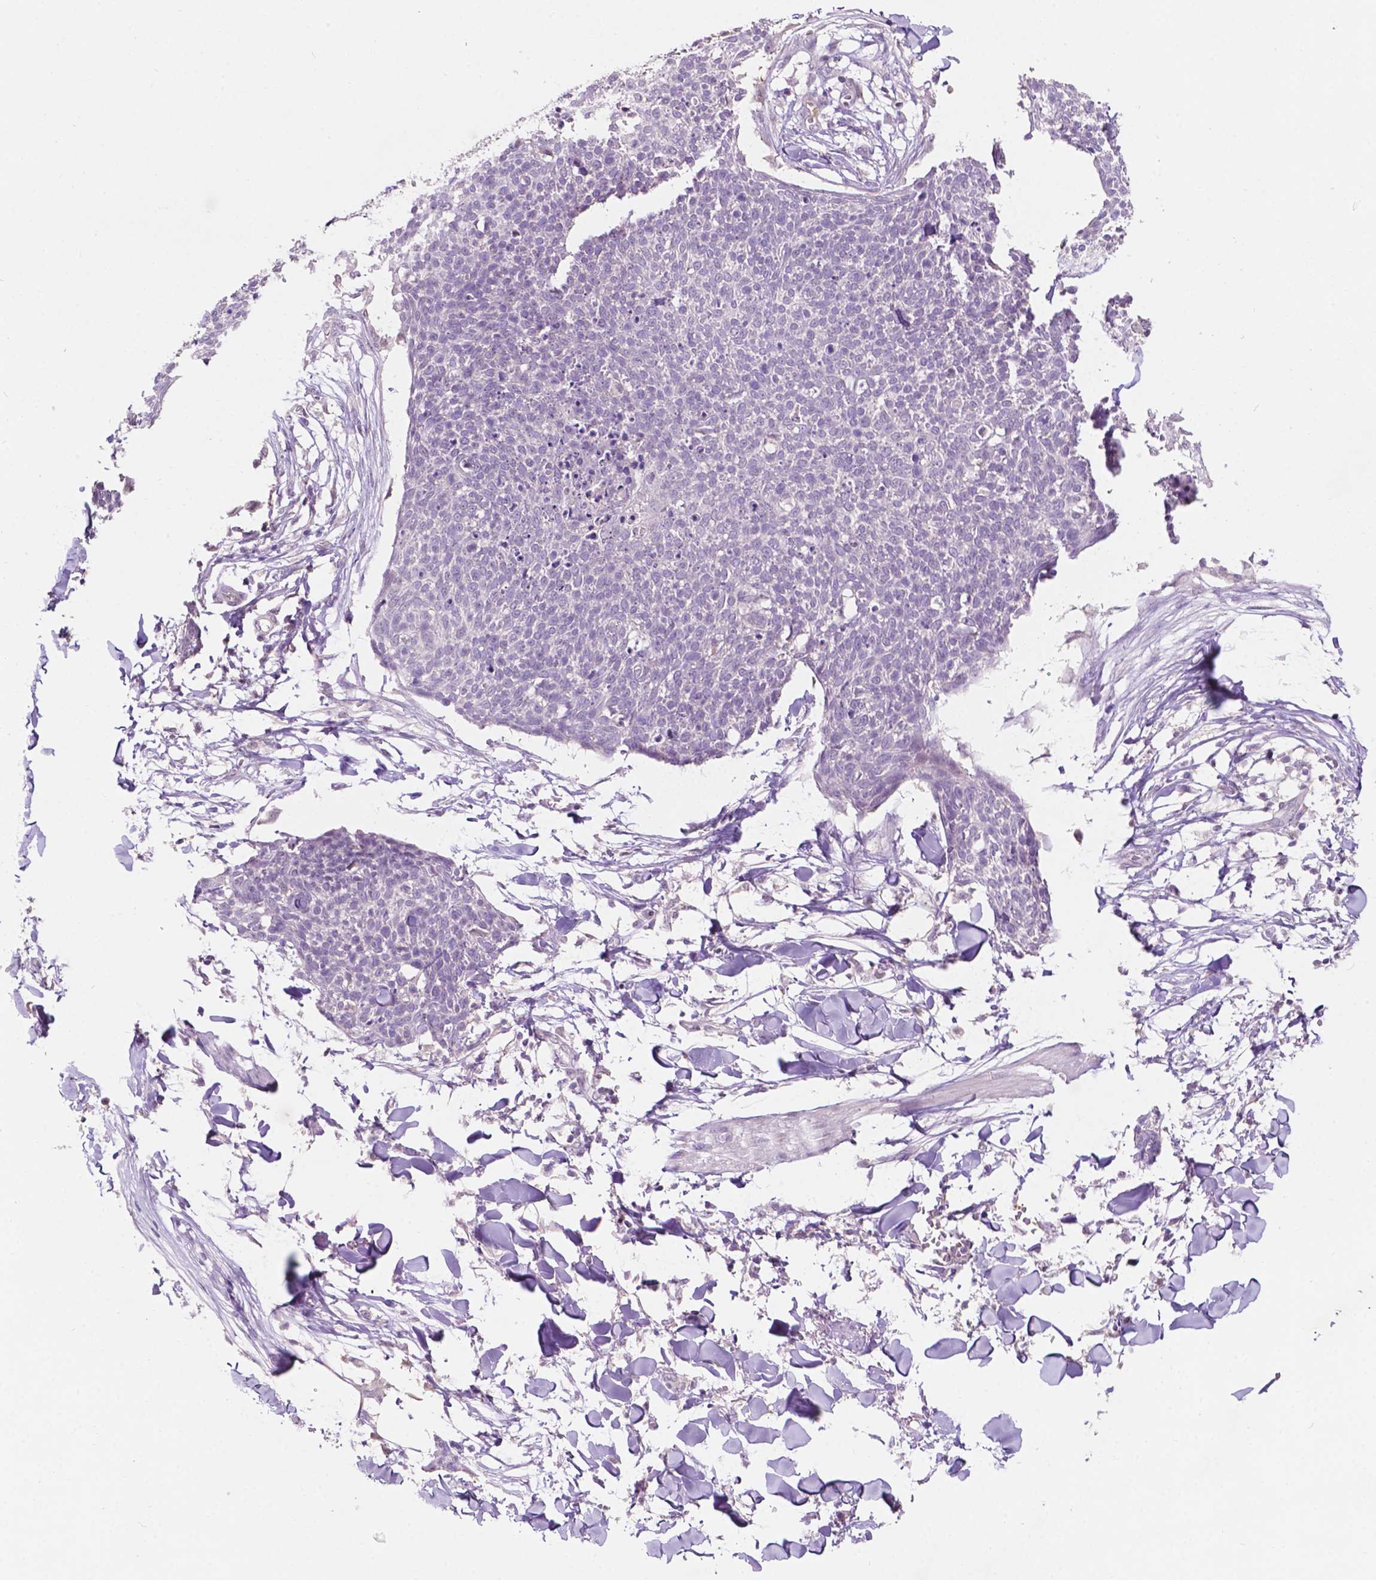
{"staining": {"intensity": "negative", "quantity": "none", "location": "none"}, "tissue": "skin cancer", "cell_type": "Tumor cells", "image_type": "cancer", "snomed": [{"axis": "morphology", "description": "Squamous cell carcinoma, NOS"}, {"axis": "topography", "description": "Skin"}, {"axis": "topography", "description": "Vulva"}], "caption": "Immunohistochemistry image of human skin cancer (squamous cell carcinoma) stained for a protein (brown), which displays no positivity in tumor cells.", "gene": "TM6SF2", "patient": {"sex": "female", "age": 75}}